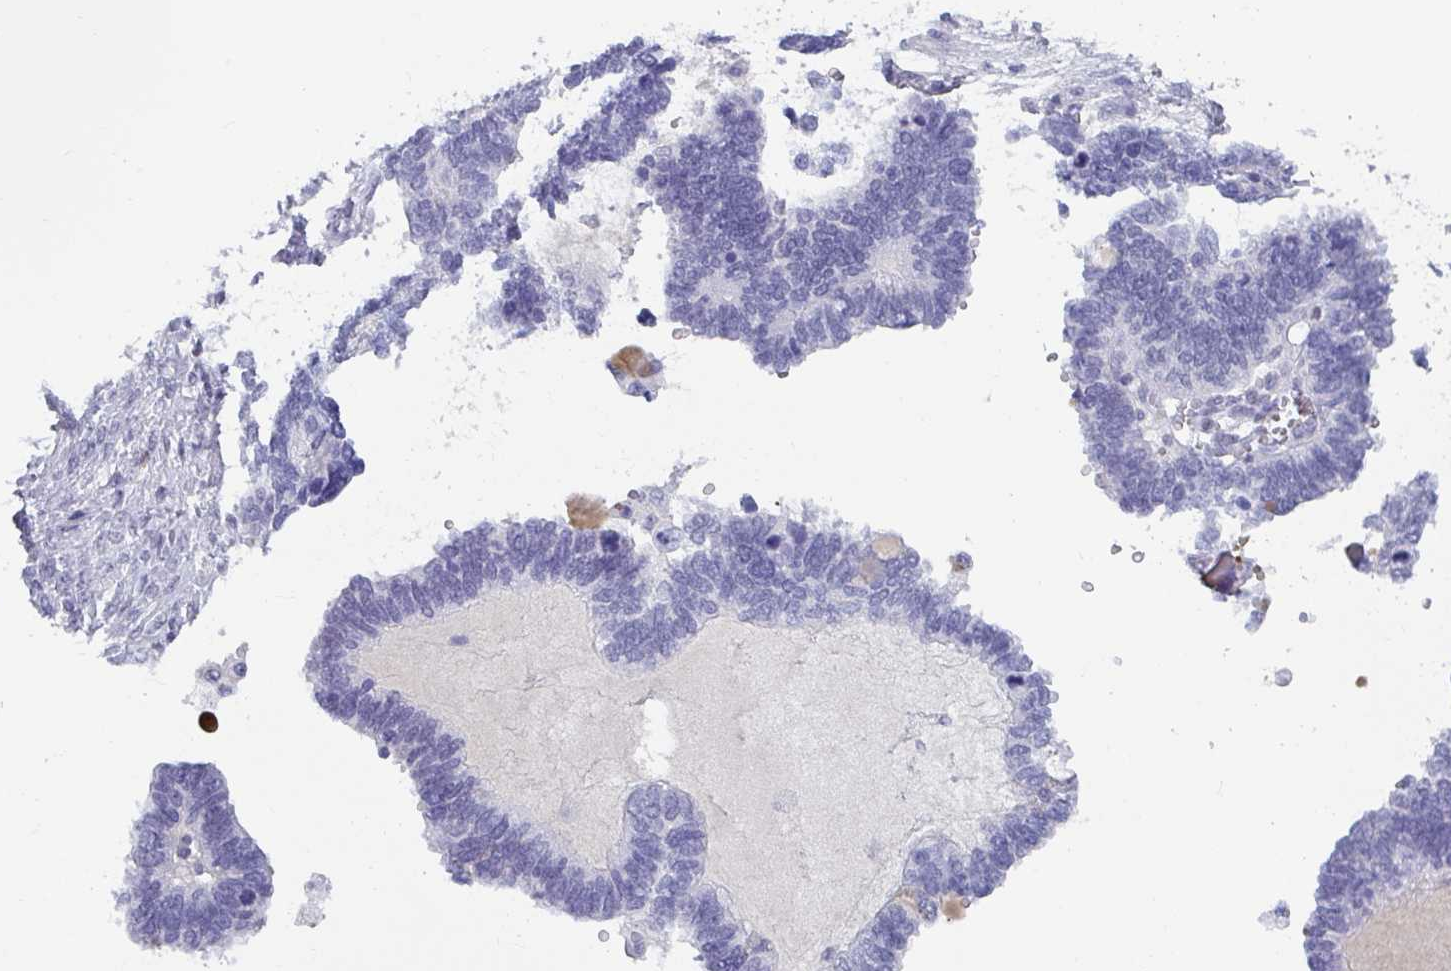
{"staining": {"intensity": "negative", "quantity": "none", "location": "none"}, "tissue": "ovarian cancer", "cell_type": "Tumor cells", "image_type": "cancer", "snomed": [{"axis": "morphology", "description": "Cystadenocarcinoma, serous, NOS"}, {"axis": "topography", "description": "Ovary"}], "caption": "The immunohistochemistry image has no significant expression in tumor cells of ovarian serous cystadenocarcinoma tissue. The staining is performed using DAB brown chromogen with nuclei counter-stained in using hematoxylin.", "gene": "NPY", "patient": {"sex": "female", "age": 51}}